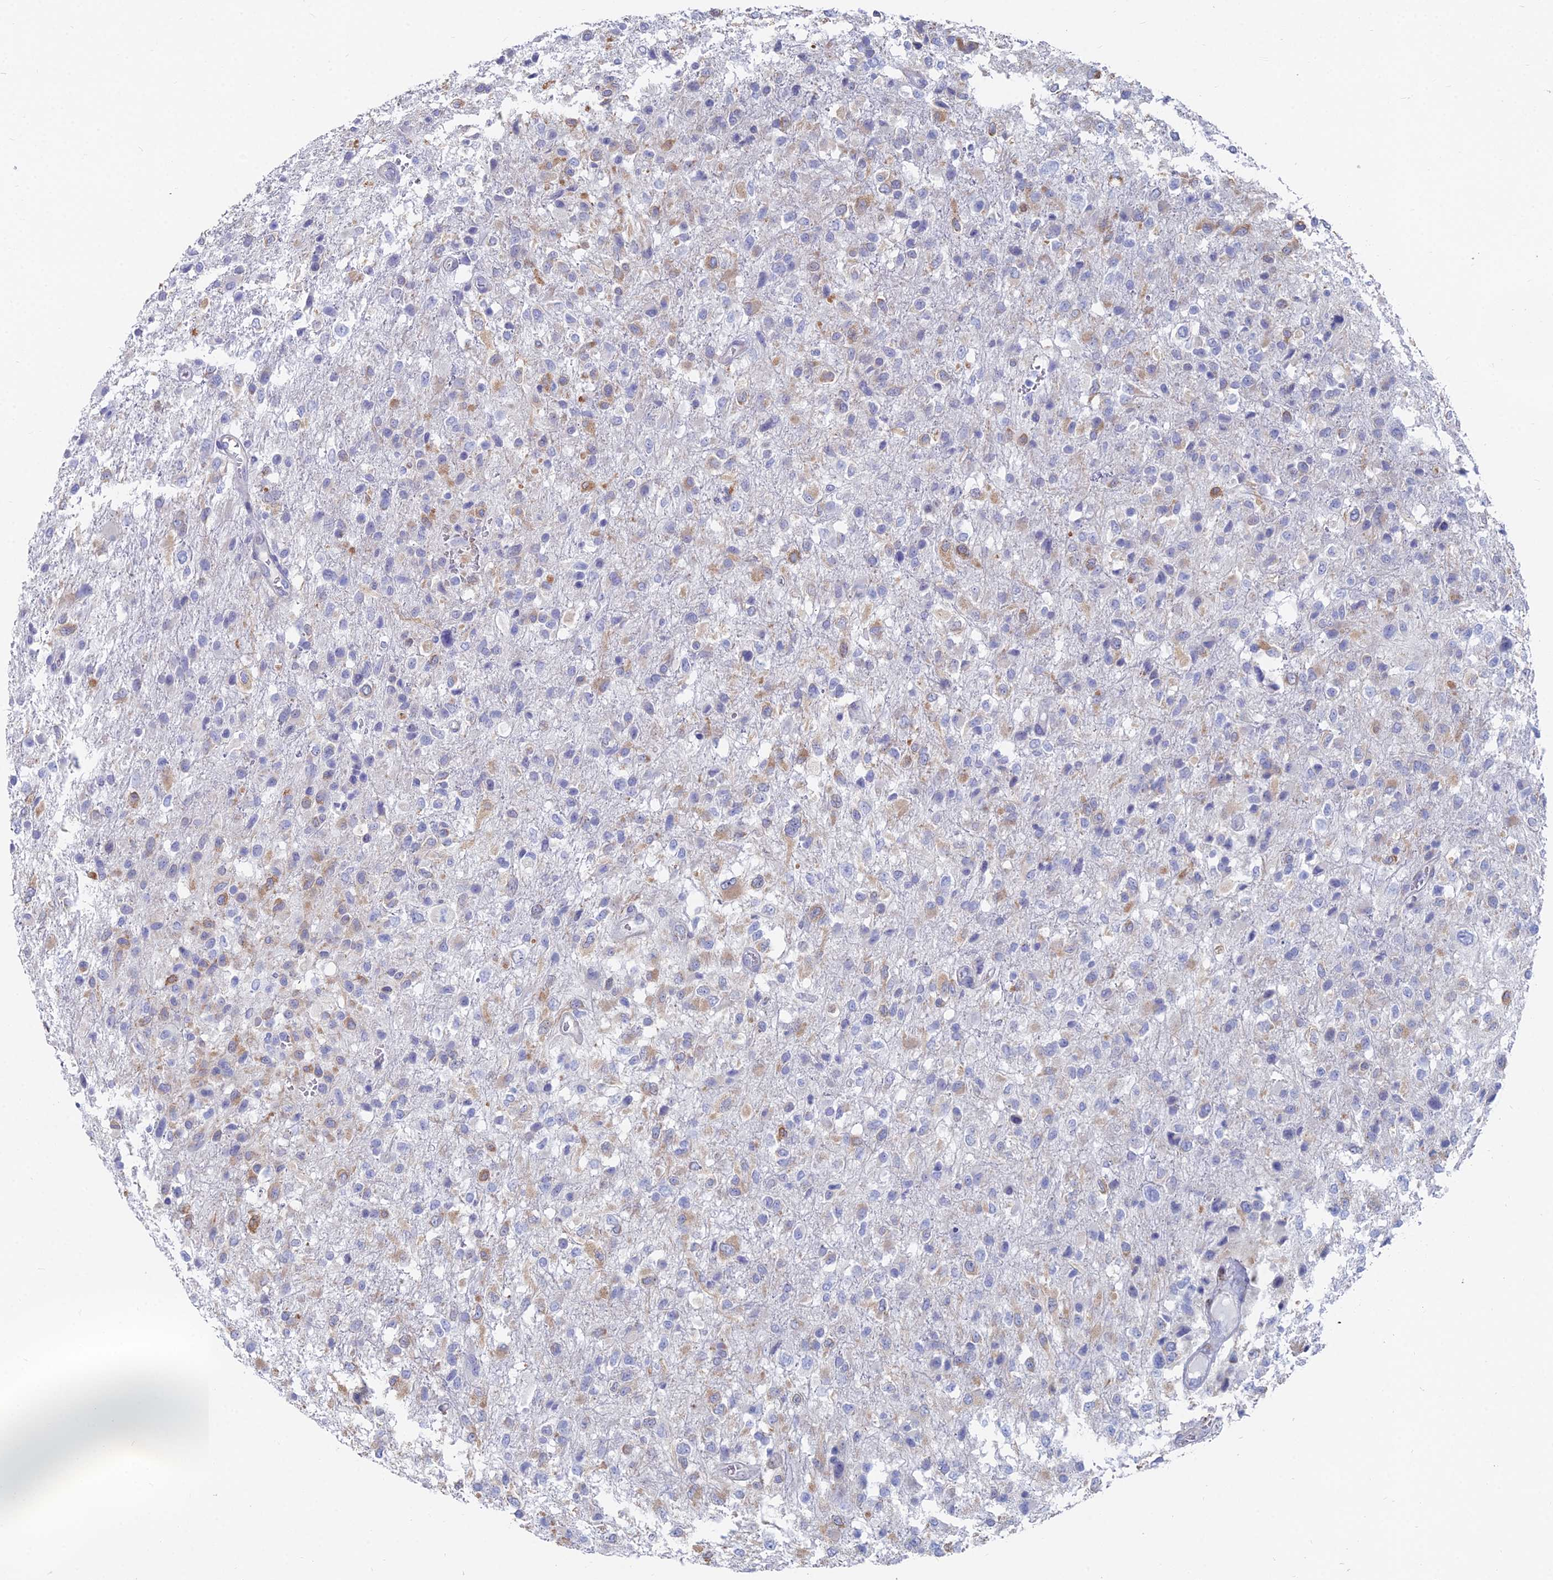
{"staining": {"intensity": "weak", "quantity": "25%-75%", "location": "cytoplasmic/membranous"}, "tissue": "glioma", "cell_type": "Tumor cells", "image_type": "cancer", "snomed": [{"axis": "morphology", "description": "Glioma, malignant, High grade"}, {"axis": "topography", "description": "Brain"}], "caption": "A brown stain highlights weak cytoplasmic/membranous expression of a protein in glioma tumor cells. Using DAB (brown) and hematoxylin (blue) stains, captured at high magnification using brightfield microscopy.", "gene": "TNNT3", "patient": {"sex": "female", "age": 74}}